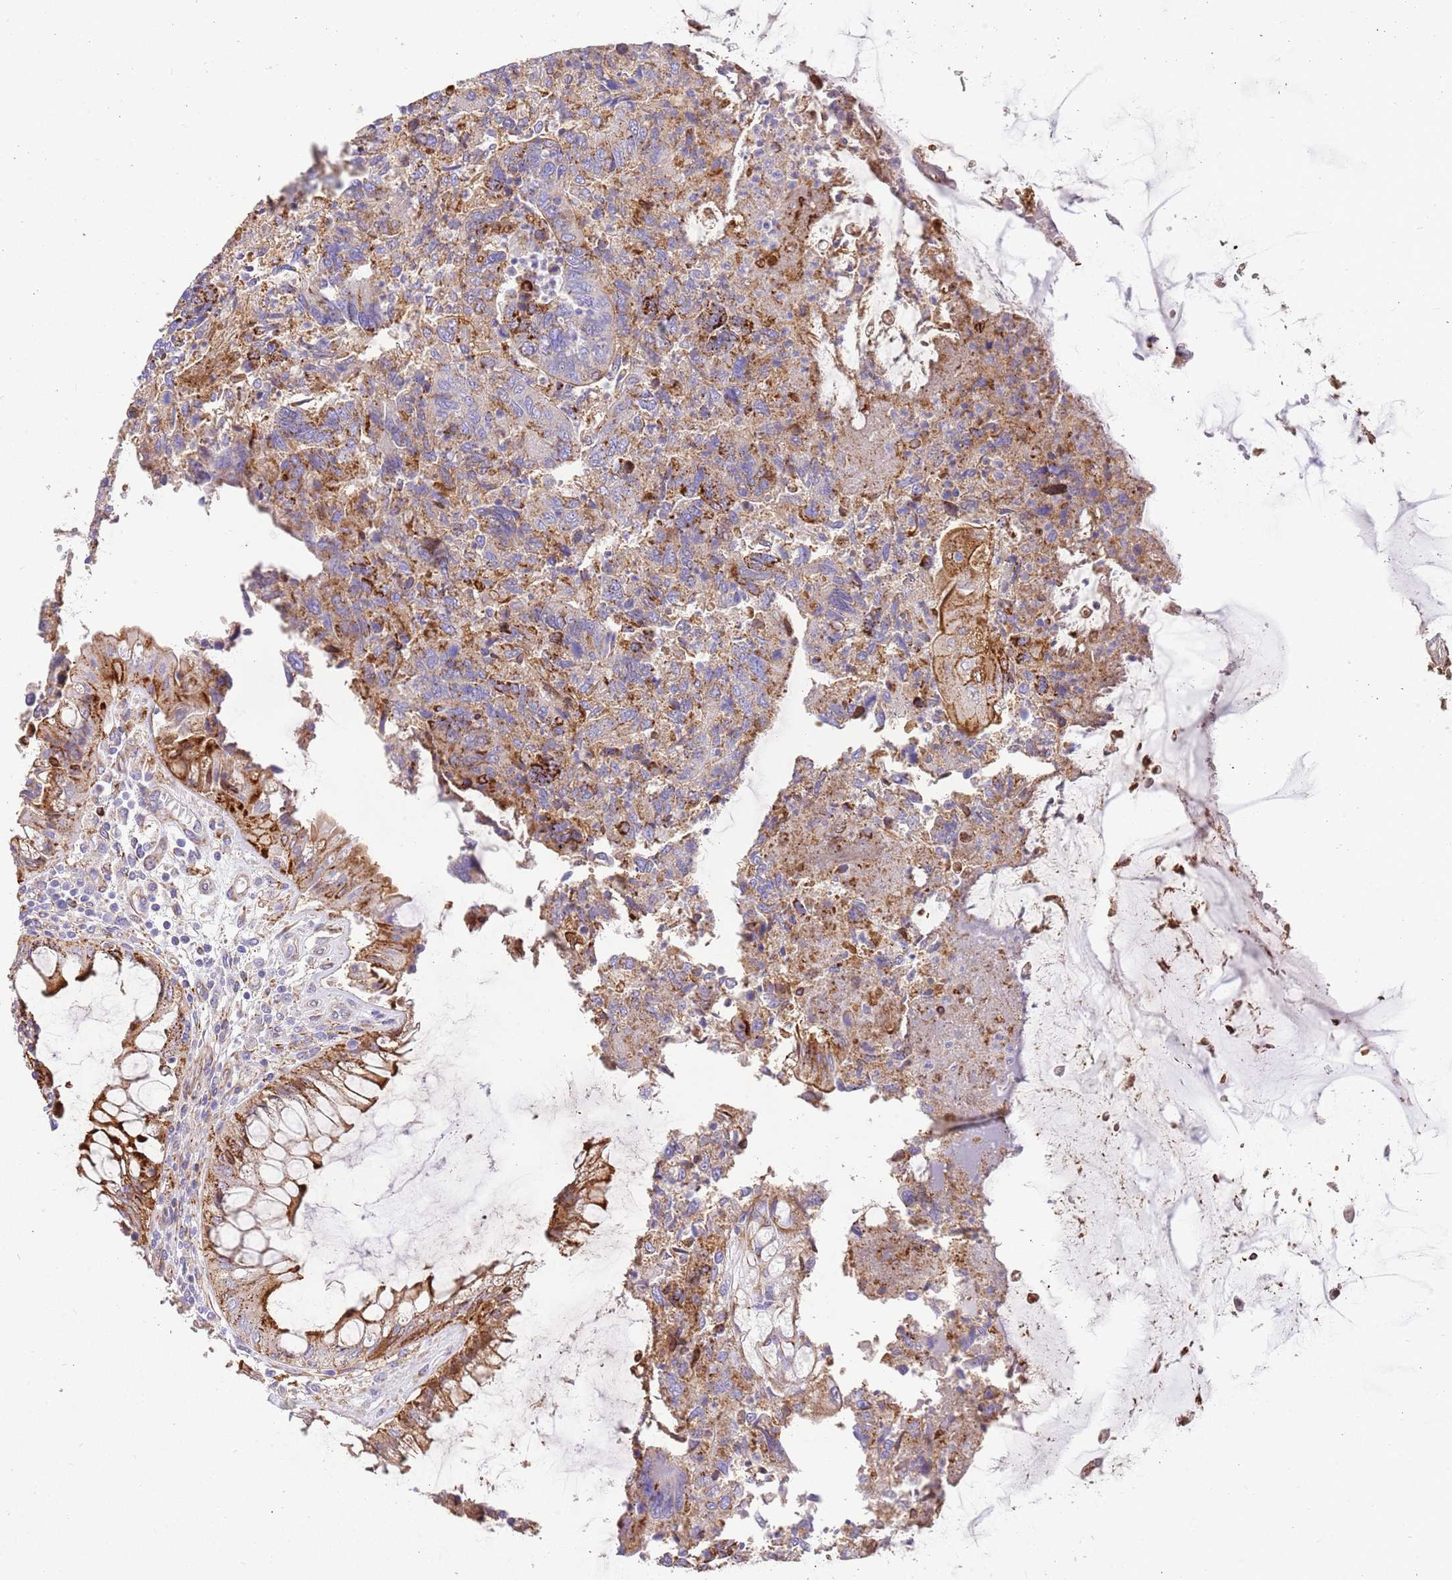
{"staining": {"intensity": "moderate", "quantity": ">75%", "location": "cytoplasmic/membranous"}, "tissue": "colorectal cancer", "cell_type": "Tumor cells", "image_type": "cancer", "snomed": [{"axis": "morphology", "description": "Adenocarcinoma, NOS"}, {"axis": "topography", "description": "Colon"}], "caption": "Tumor cells reveal moderate cytoplasmic/membranous expression in approximately >75% of cells in adenocarcinoma (colorectal). (Stains: DAB (3,3'-diaminobenzidine) in brown, nuclei in blue, Microscopy: brightfield microscopy at high magnification).", "gene": "ZDHHC1", "patient": {"sex": "female", "age": 67}}